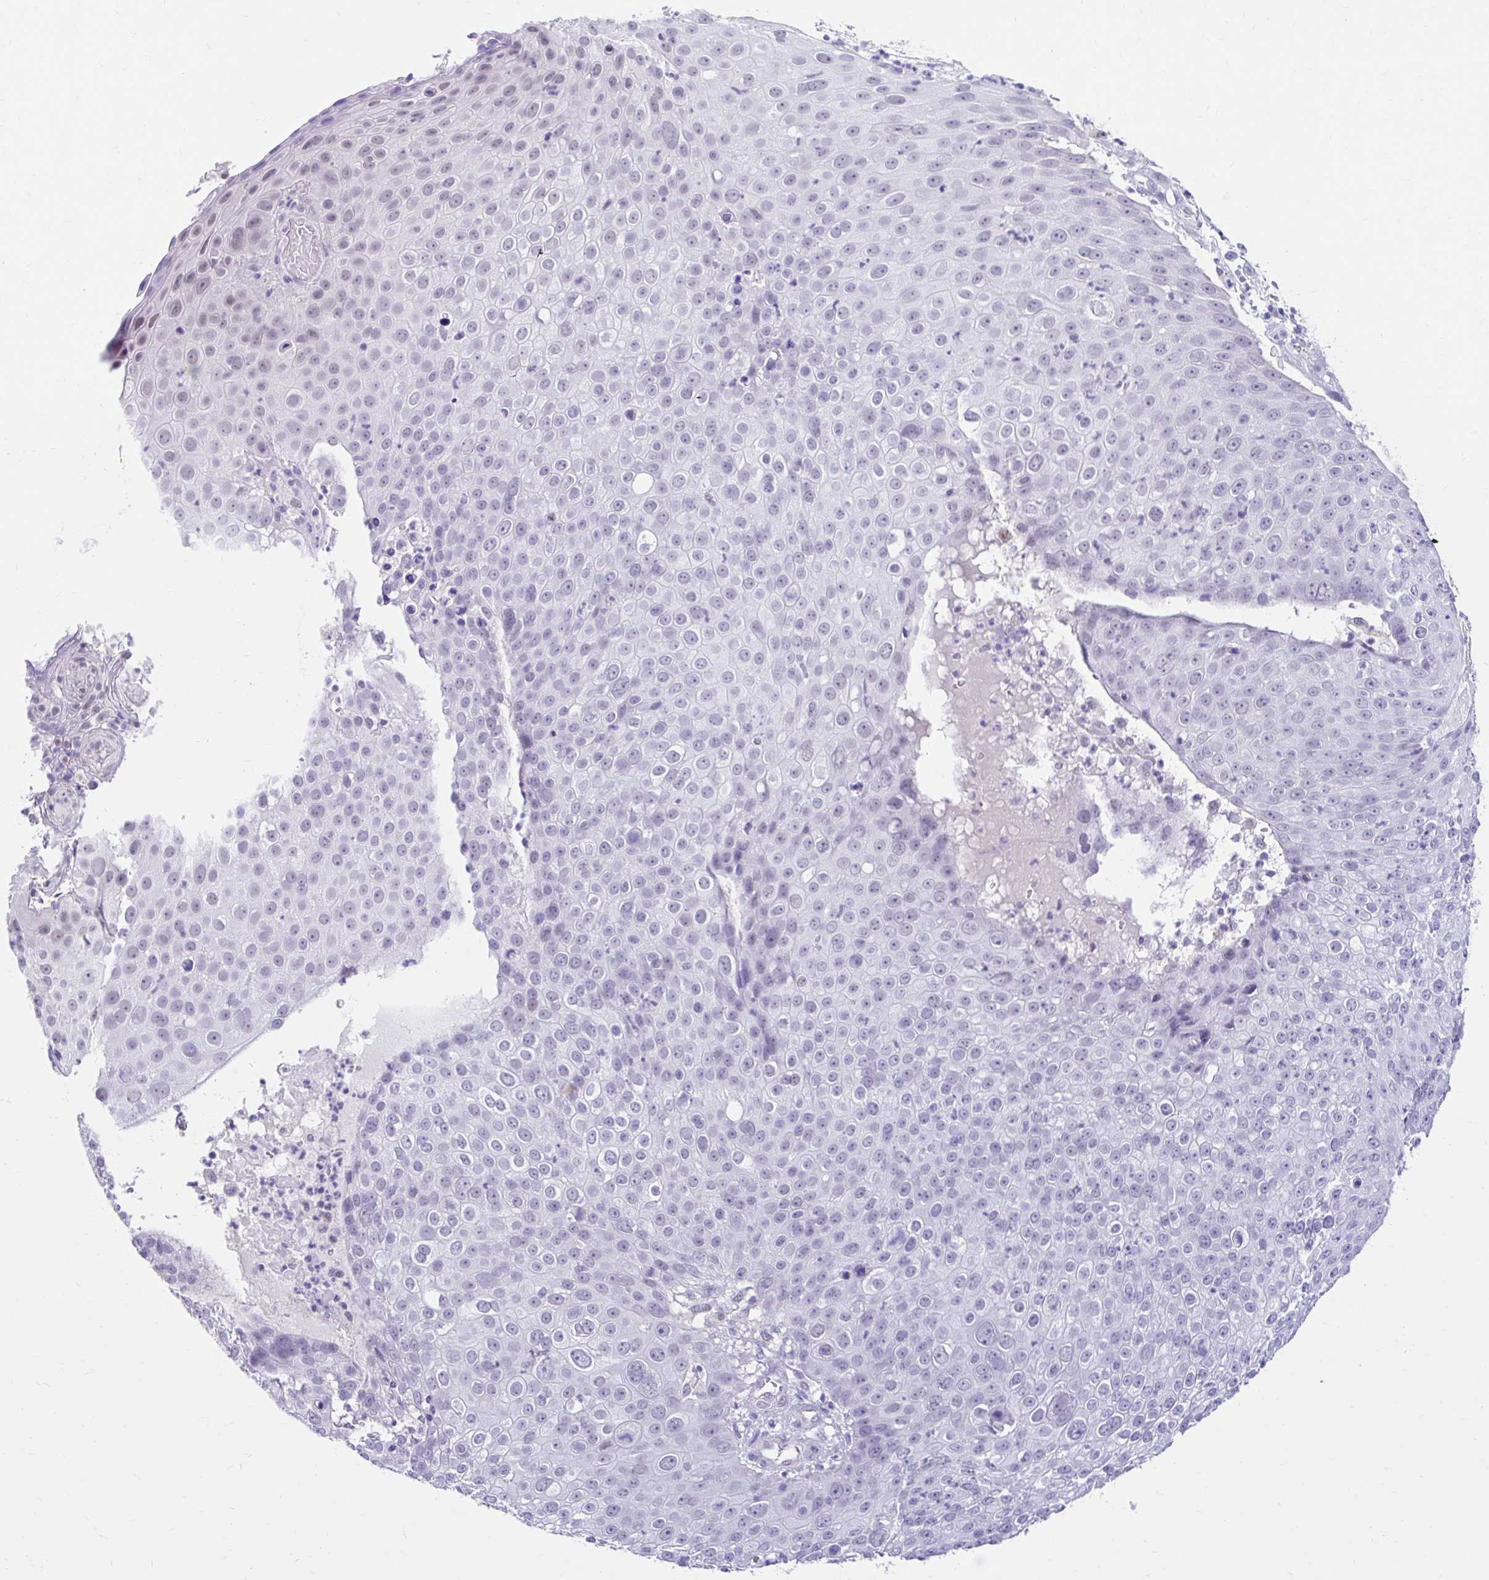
{"staining": {"intensity": "negative", "quantity": "none", "location": "none"}, "tissue": "skin cancer", "cell_type": "Tumor cells", "image_type": "cancer", "snomed": [{"axis": "morphology", "description": "Squamous cell carcinoma, NOS"}, {"axis": "topography", "description": "Skin"}], "caption": "This is a image of IHC staining of squamous cell carcinoma (skin), which shows no staining in tumor cells.", "gene": "DCAF17", "patient": {"sex": "male", "age": 71}}